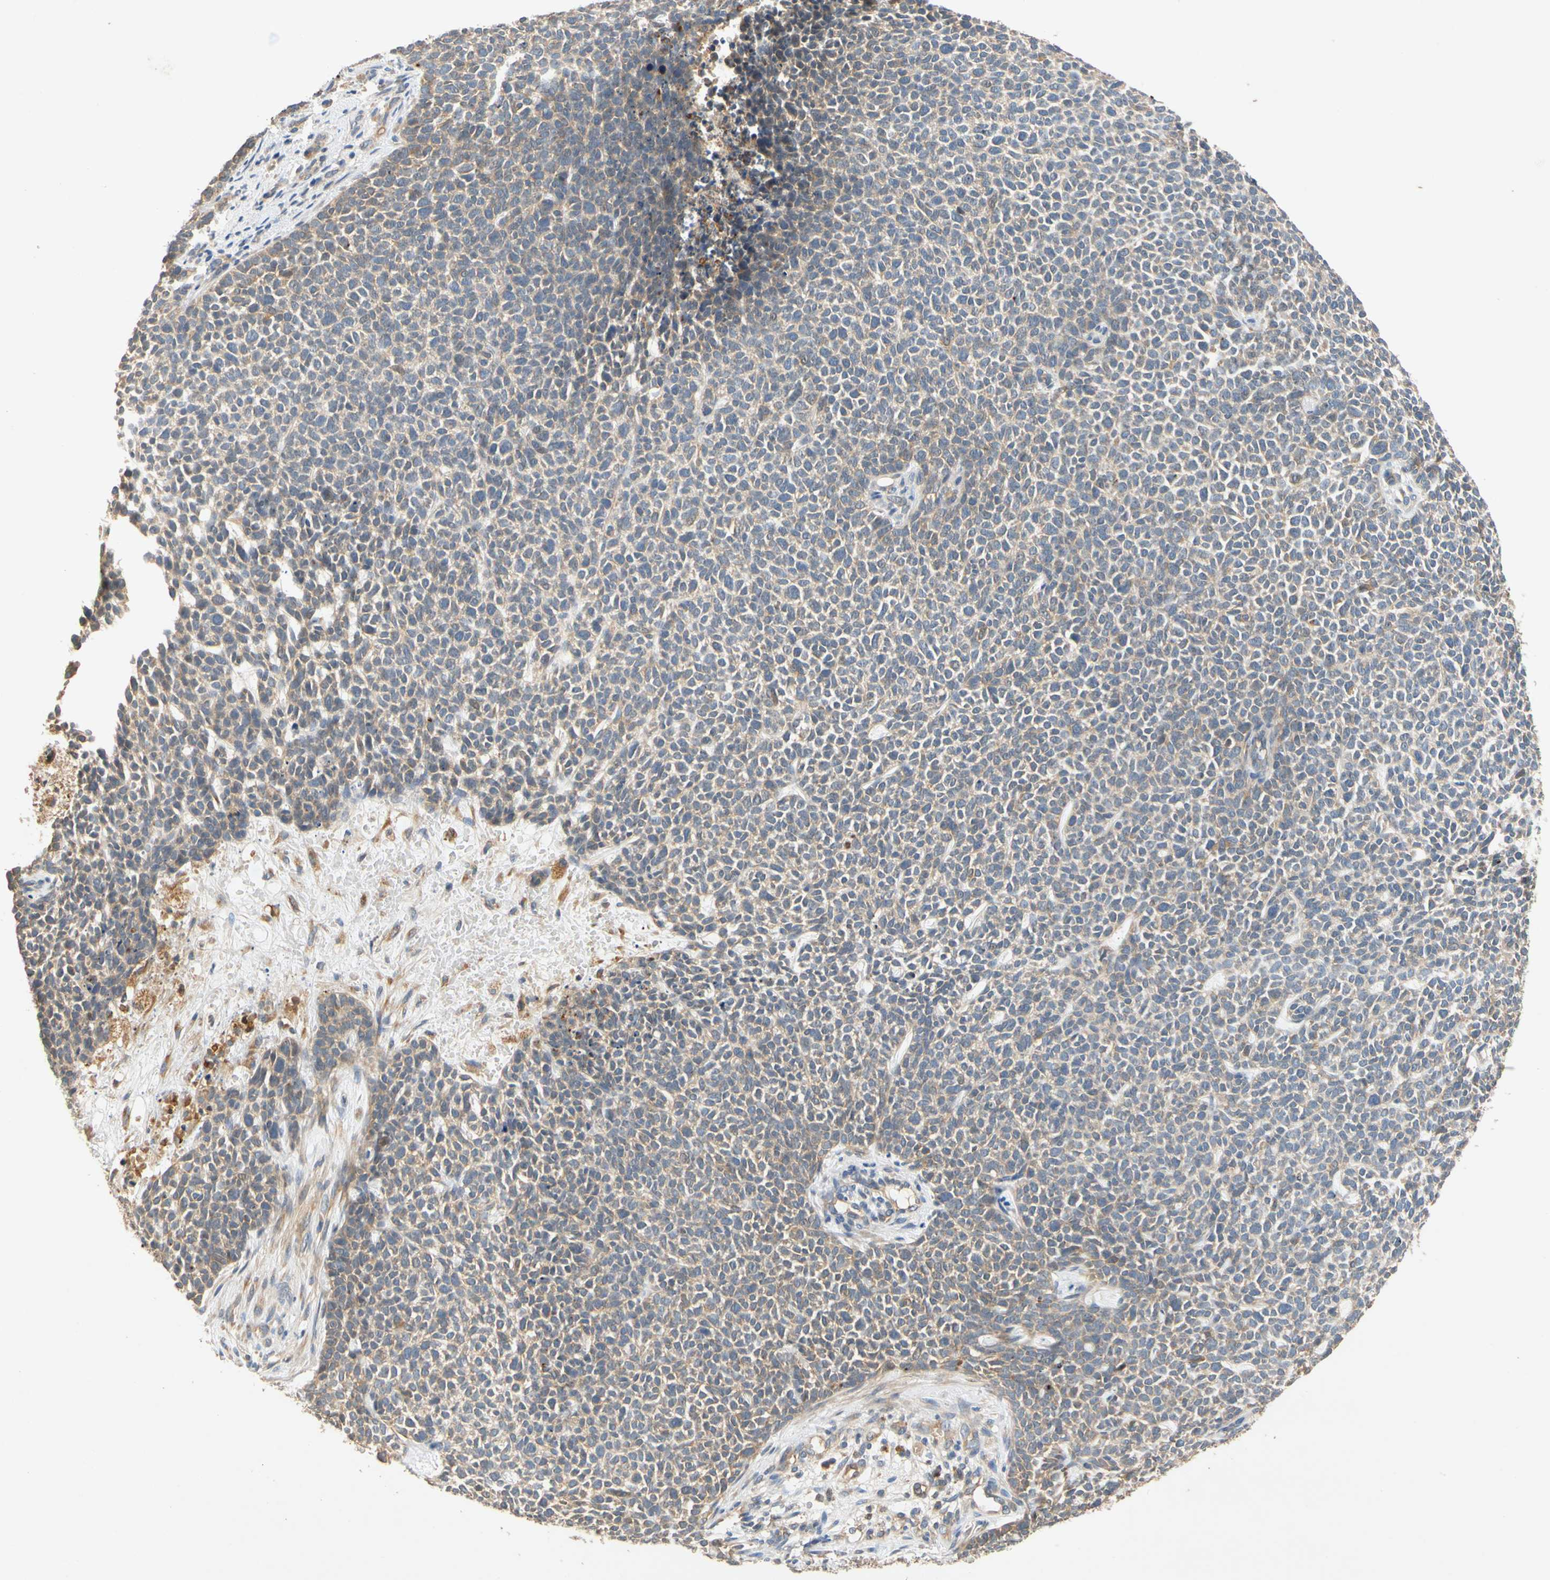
{"staining": {"intensity": "weak", "quantity": "<25%", "location": "cytoplasmic/membranous"}, "tissue": "skin cancer", "cell_type": "Tumor cells", "image_type": "cancer", "snomed": [{"axis": "morphology", "description": "Basal cell carcinoma"}, {"axis": "topography", "description": "Skin"}], "caption": "IHC of human basal cell carcinoma (skin) exhibits no staining in tumor cells.", "gene": "USP46", "patient": {"sex": "female", "age": 84}}